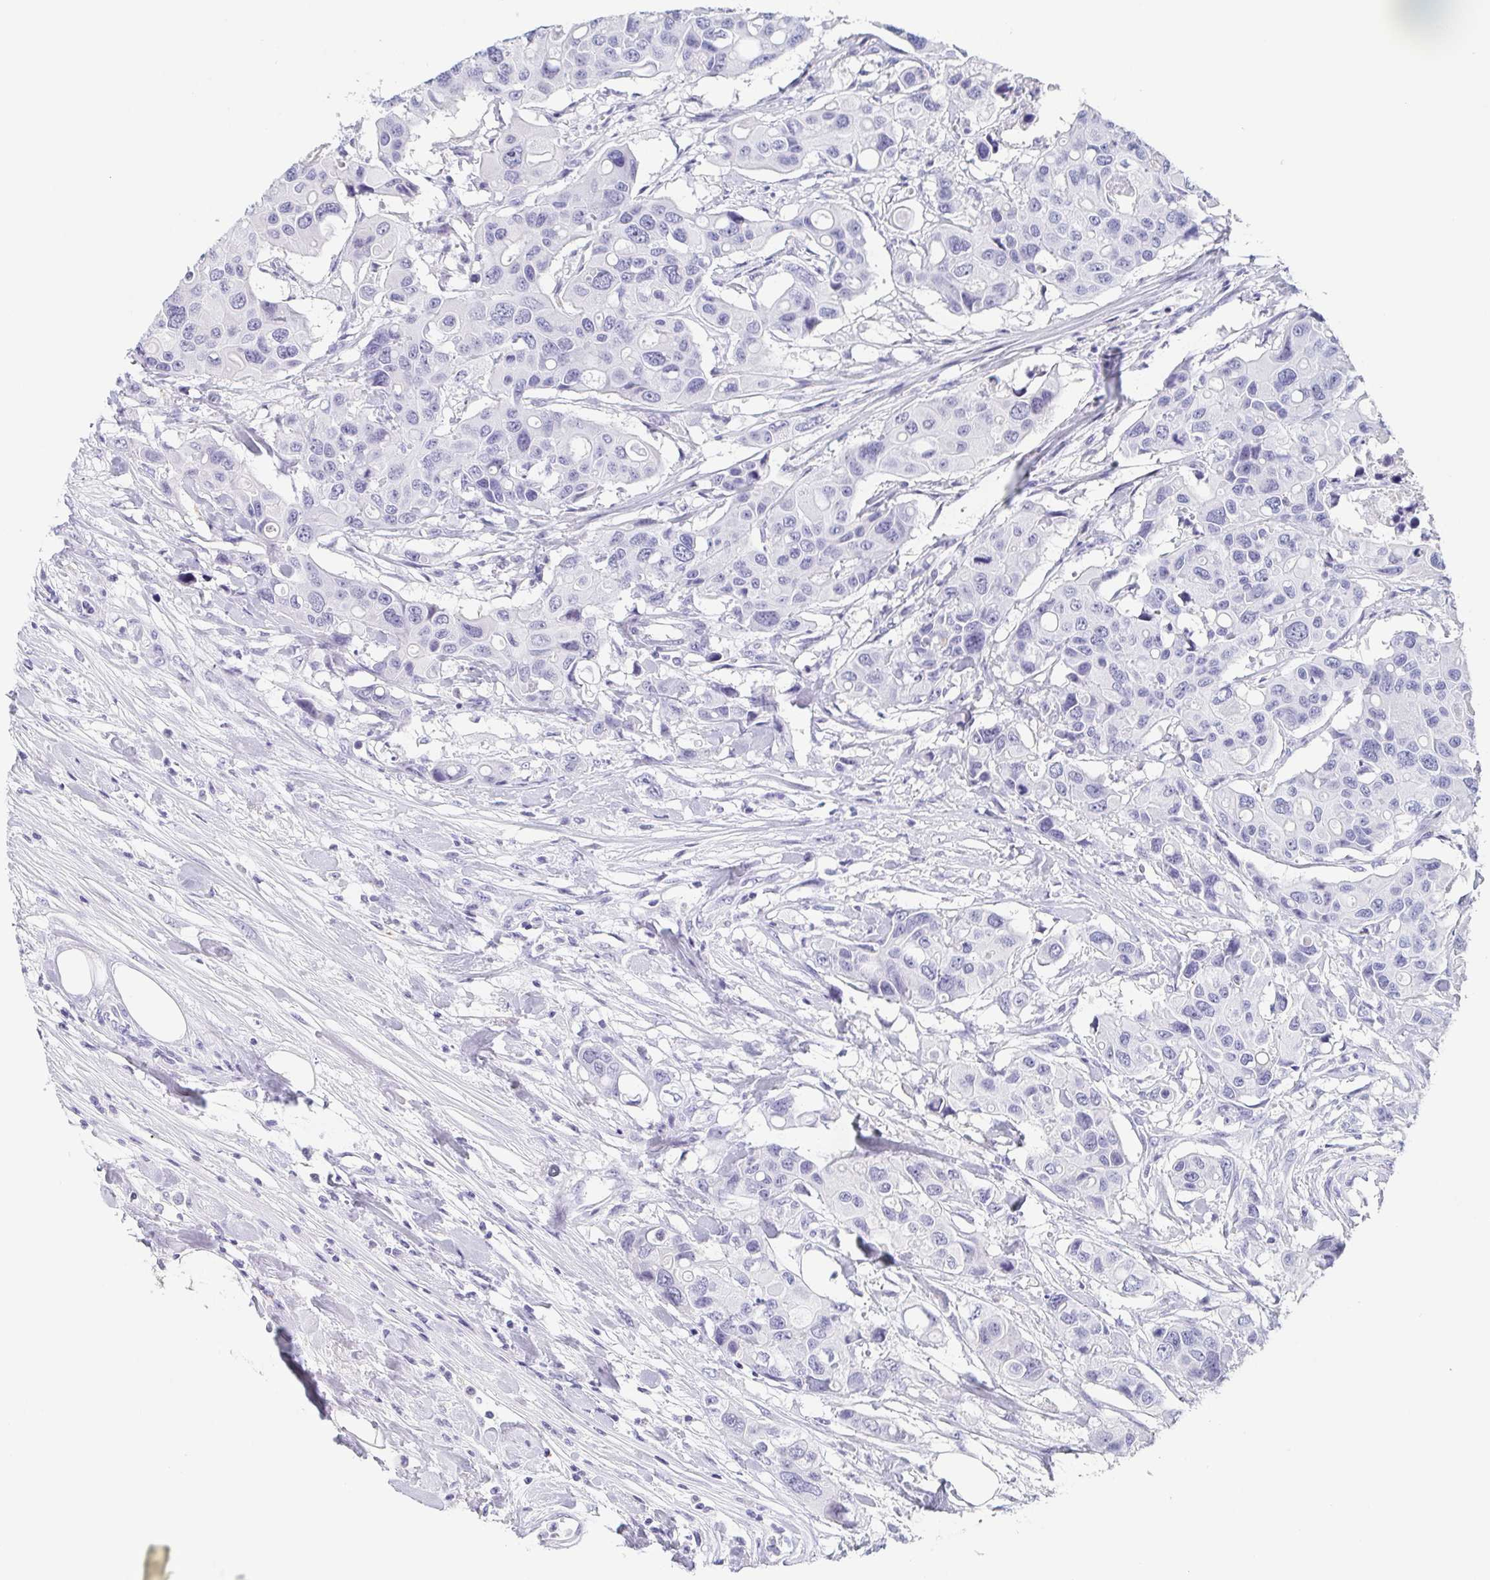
{"staining": {"intensity": "negative", "quantity": "none", "location": "none"}, "tissue": "colorectal cancer", "cell_type": "Tumor cells", "image_type": "cancer", "snomed": [{"axis": "morphology", "description": "Adenocarcinoma, NOS"}, {"axis": "topography", "description": "Colon"}], "caption": "Tumor cells show no significant protein positivity in colorectal cancer (adenocarcinoma). (DAB (3,3'-diaminobenzidine) immunohistochemistry visualized using brightfield microscopy, high magnification).", "gene": "REG4", "patient": {"sex": "male", "age": 77}}